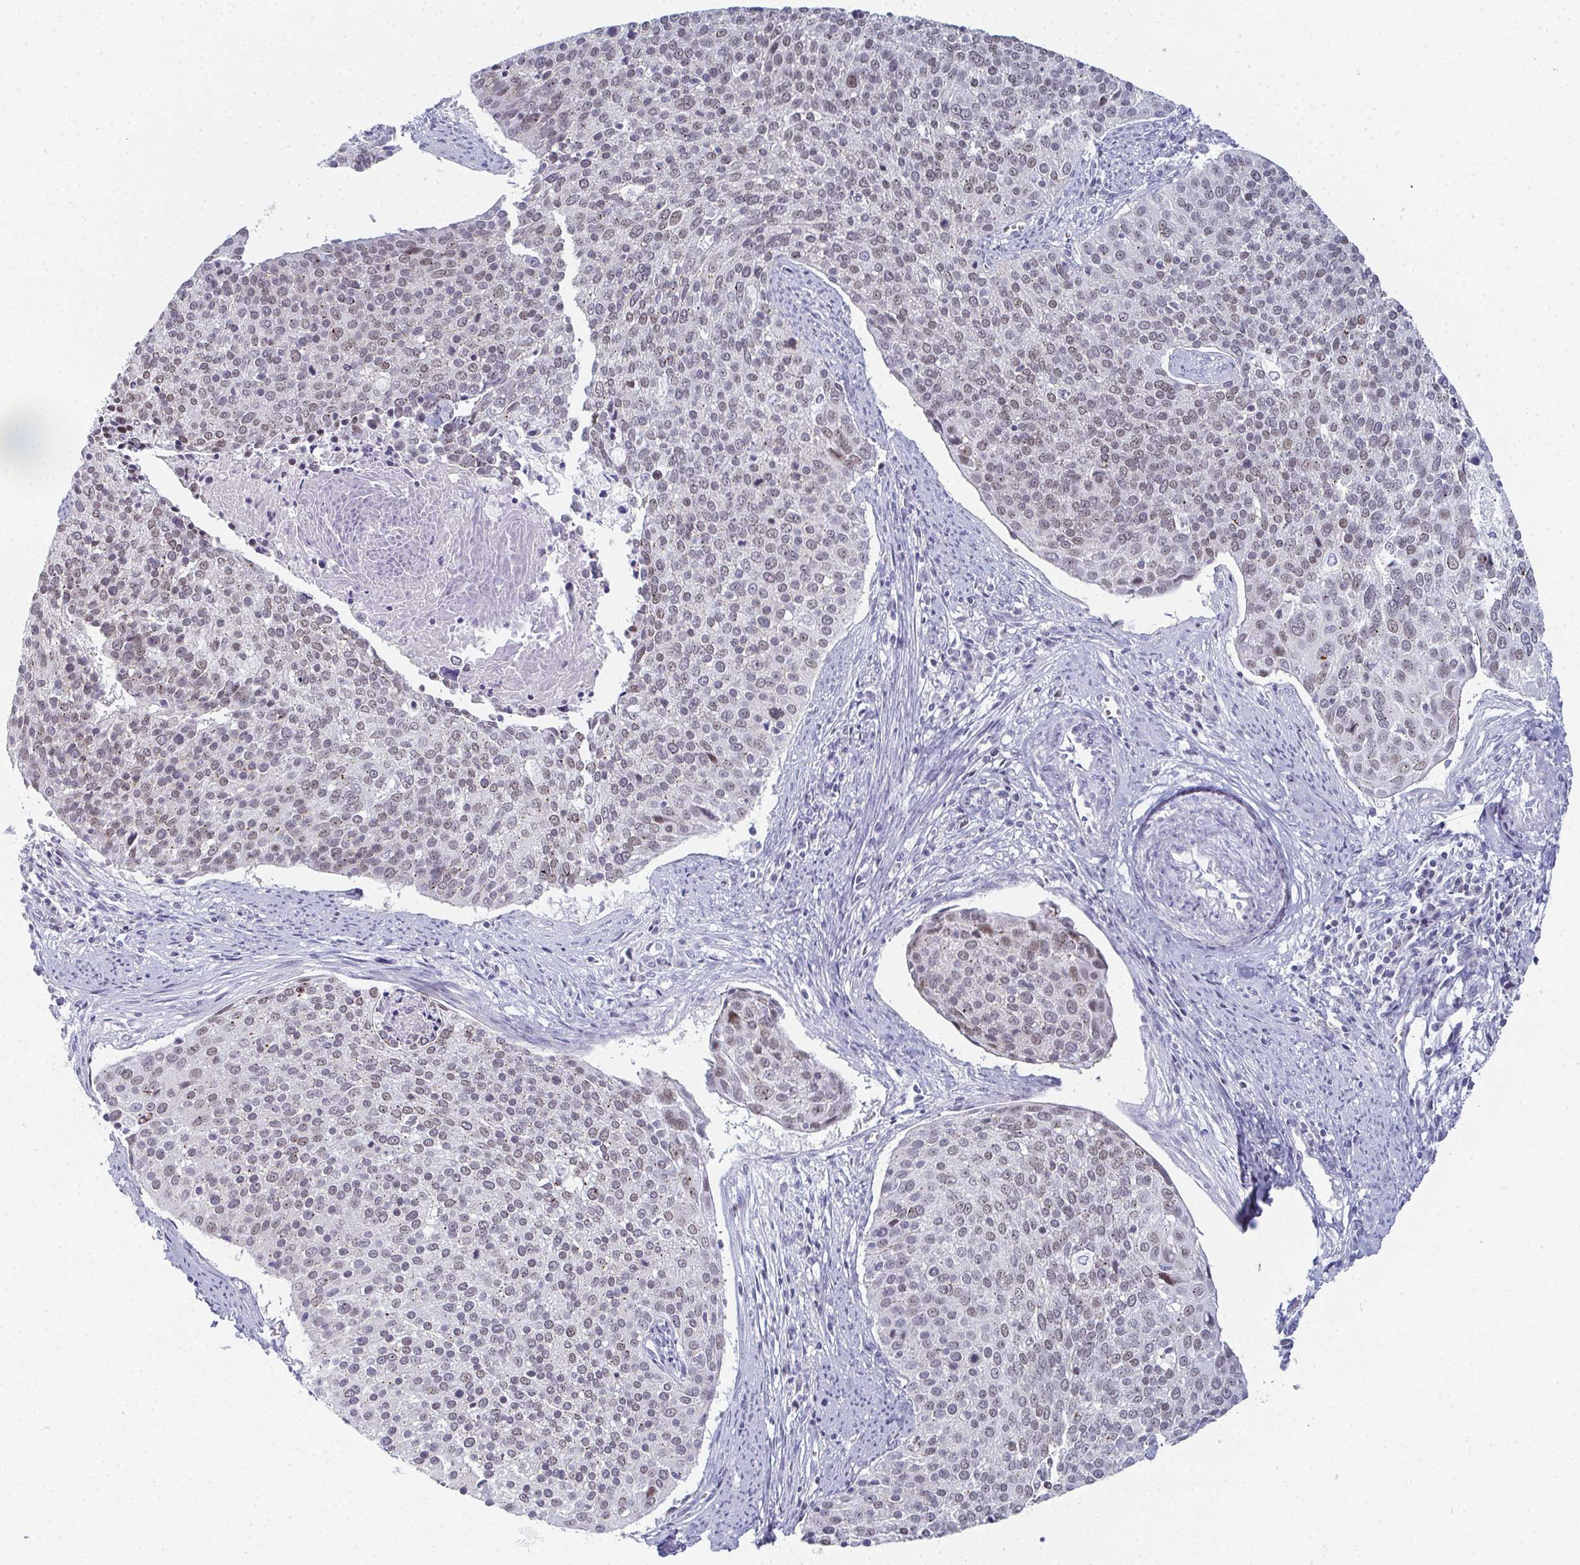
{"staining": {"intensity": "weak", "quantity": "25%-75%", "location": "nuclear"}, "tissue": "cervical cancer", "cell_type": "Tumor cells", "image_type": "cancer", "snomed": [{"axis": "morphology", "description": "Squamous cell carcinoma, NOS"}, {"axis": "topography", "description": "Cervix"}], "caption": "Squamous cell carcinoma (cervical) stained with a brown dye demonstrates weak nuclear positive positivity in approximately 25%-75% of tumor cells.", "gene": "PYCR3", "patient": {"sex": "female", "age": 39}}